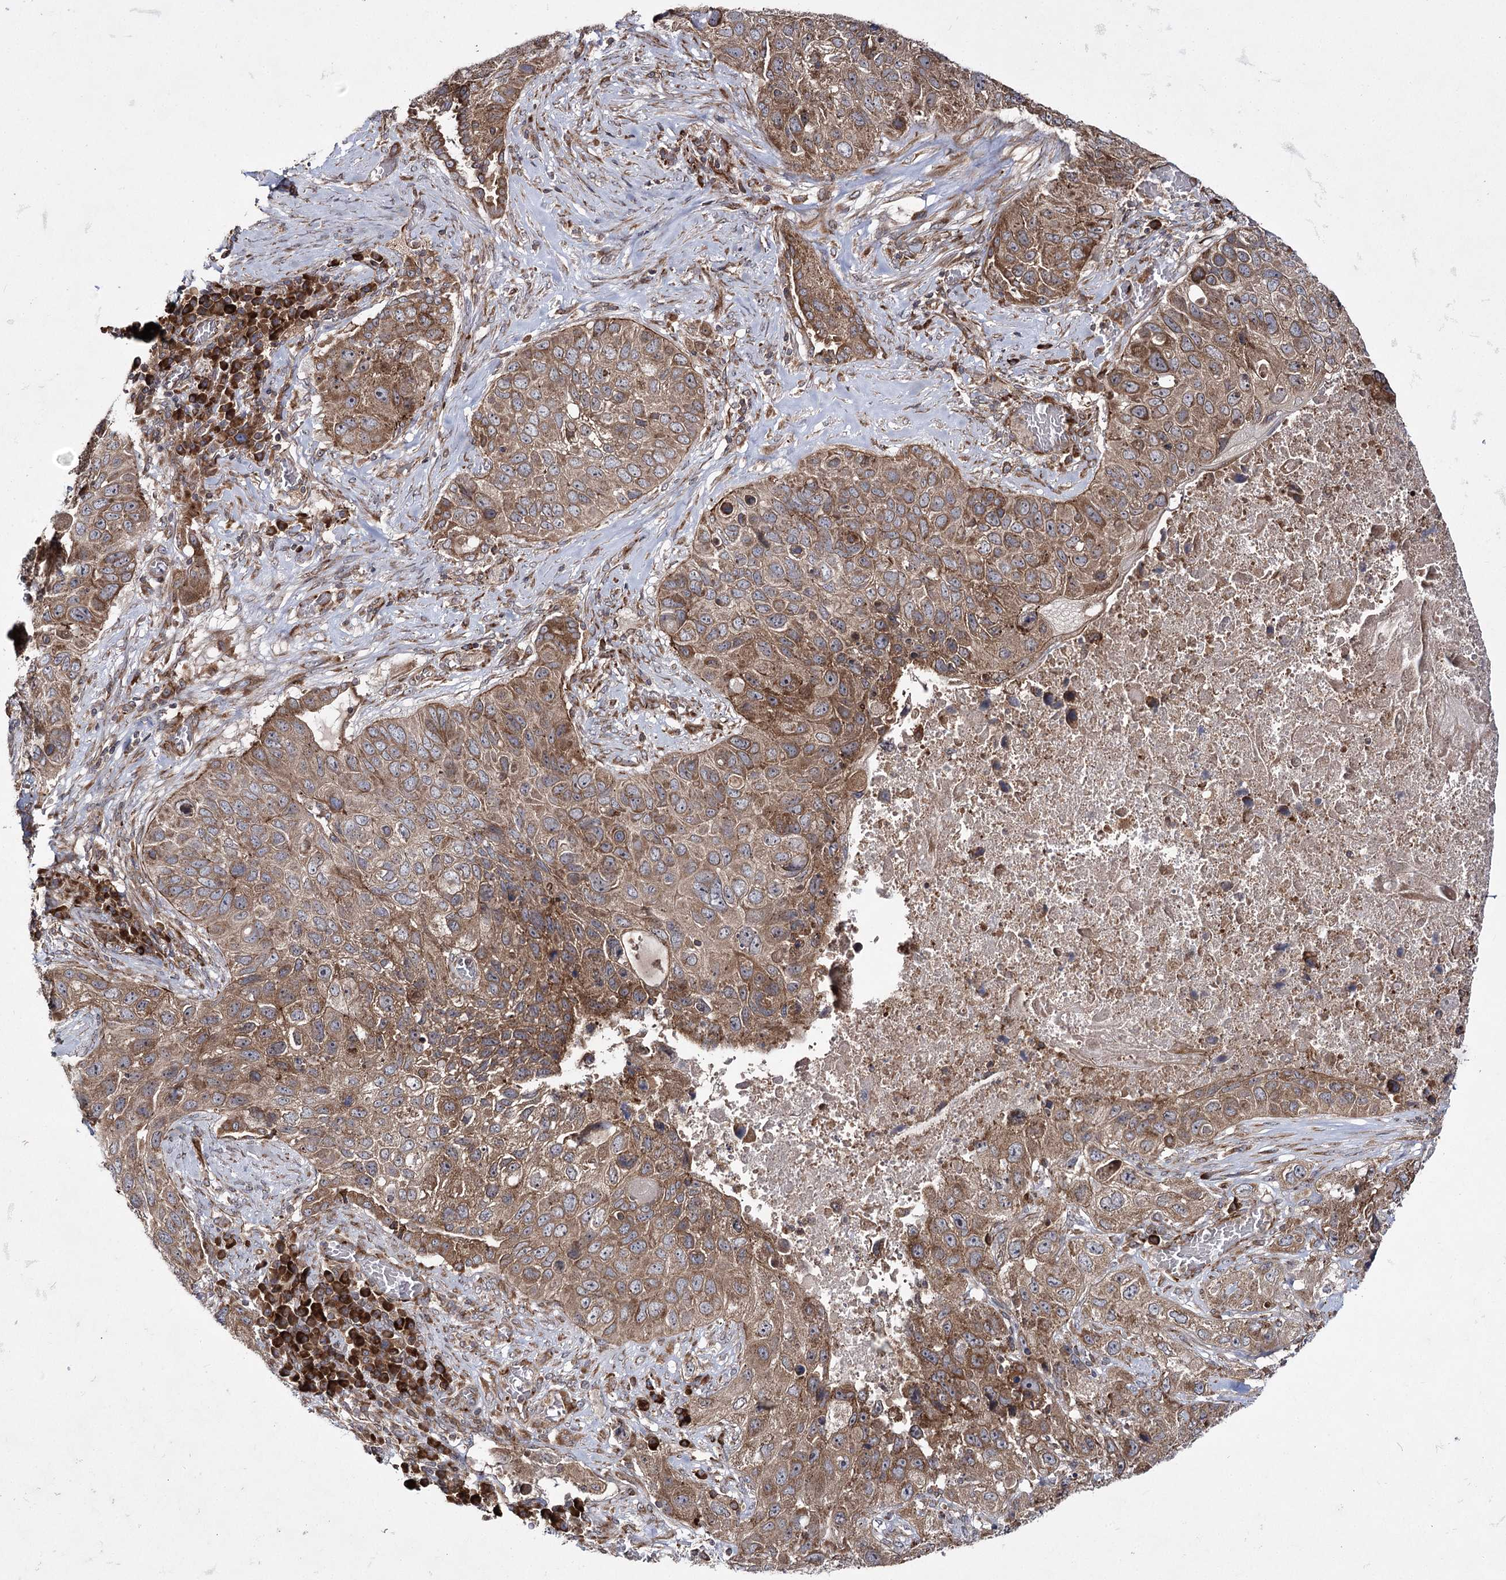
{"staining": {"intensity": "moderate", "quantity": ">75%", "location": "cytoplasmic/membranous"}, "tissue": "lung cancer", "cell_type": "Tumor cells", "image_type": "cancer", "snomed": [{"axis": "morphology", "description": "Squamous cell carcinoma, NOS"}, {"axis": "topography", "description": "Lung"}], "caption": "High-magnification brightfield microscopy of lung cancer stained with DAB (brown) and counterstained with hematoxylin (blue). tumor cells exhibit moderate cytoplasmic/membranous staining is present in approximately>75% of cells.", "gene": "HECTD2", "patient": {"sex": "male", "age": 61}}